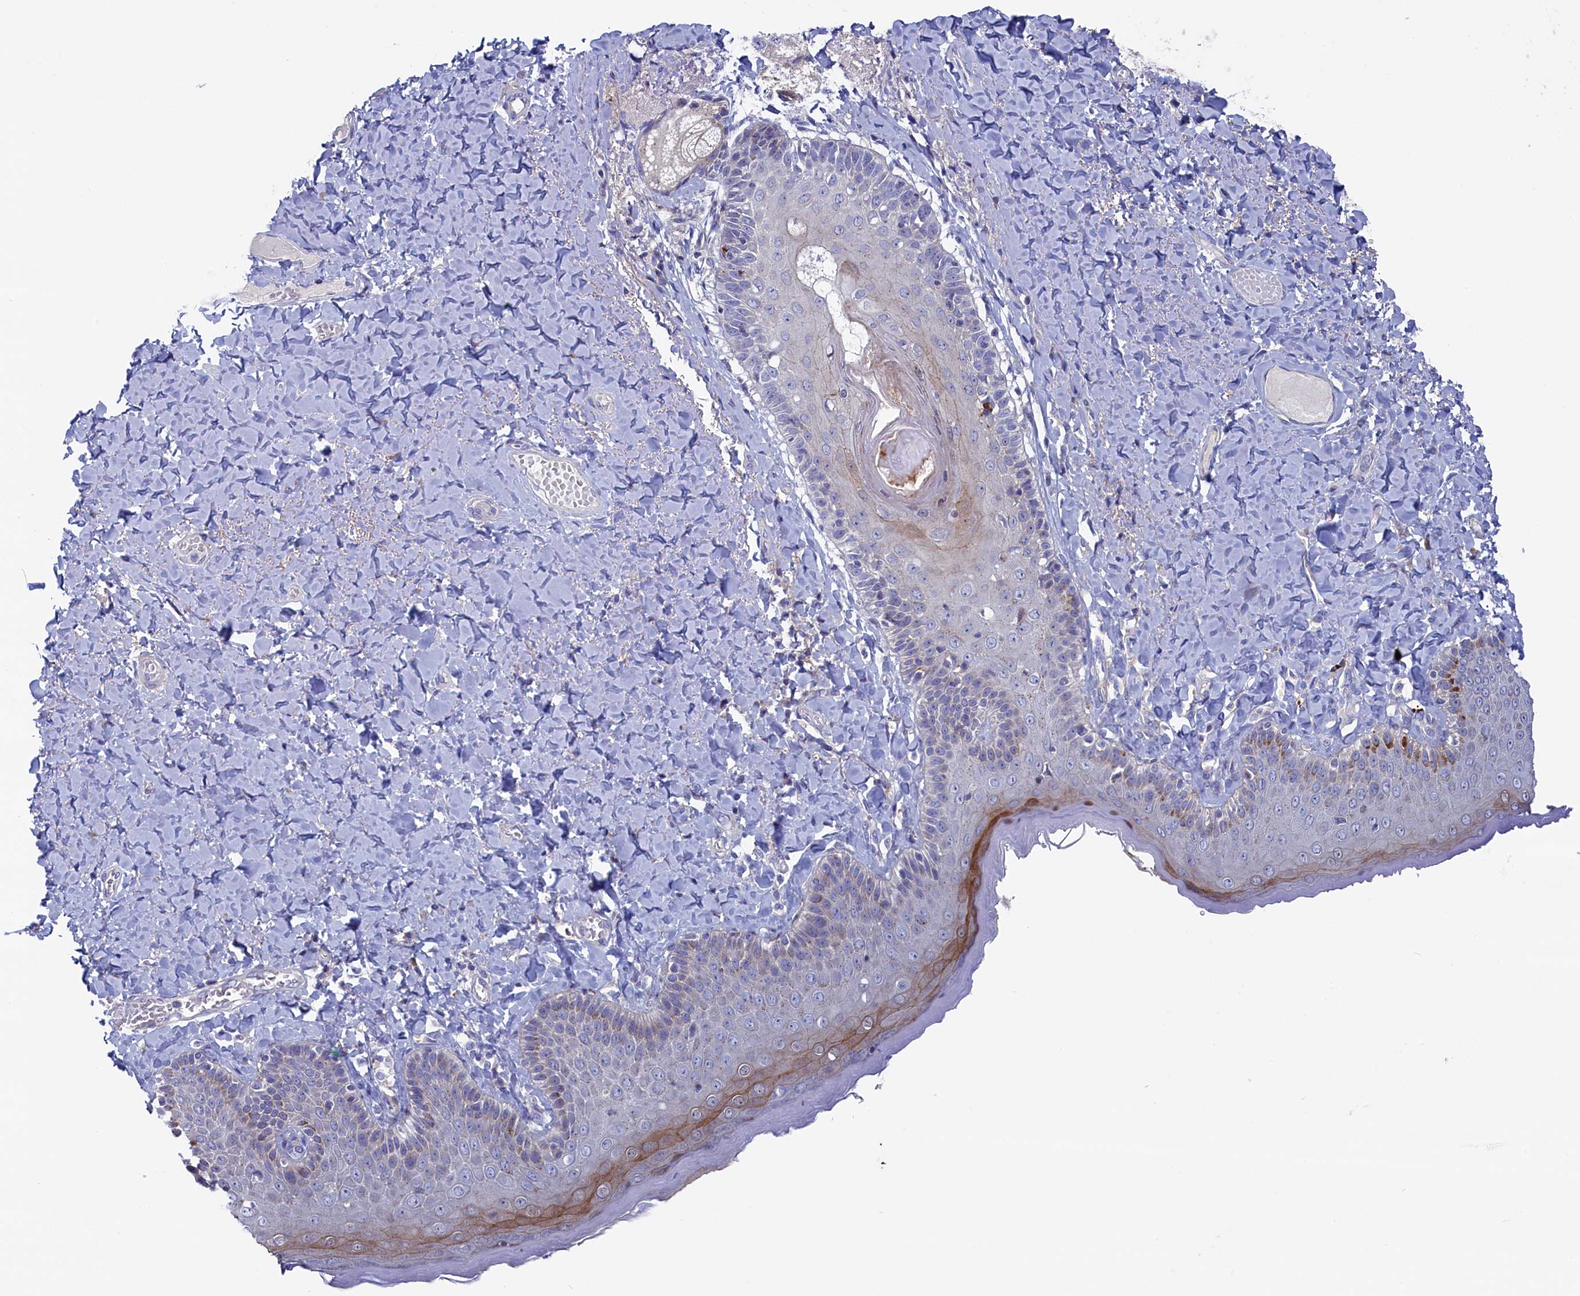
{"staining": {"intensity": "moderate", "quantity": "<25%", "location": "cytoplasmic/membranous"}, "tissue": "skin", "cell_type": "Epidermal cells", "image_type": "normal", "snomed": [{"axis": "morphology", "description": "Normal tissue, NOS"}, {"axis": "topography", "description": "Anal"}], "caption": "Immunohistochemistry (DAB (3,3'-diaminobenzidine)) staining of unremarkable skin exhibits moderate cytoplasmic/membranous protein expression in approximately <25% of epidermal cells. (IHC, brightfield microscopy, high magnification).", "gene": "NUDT7", "patient": {"sex": "male", "age": 69}}